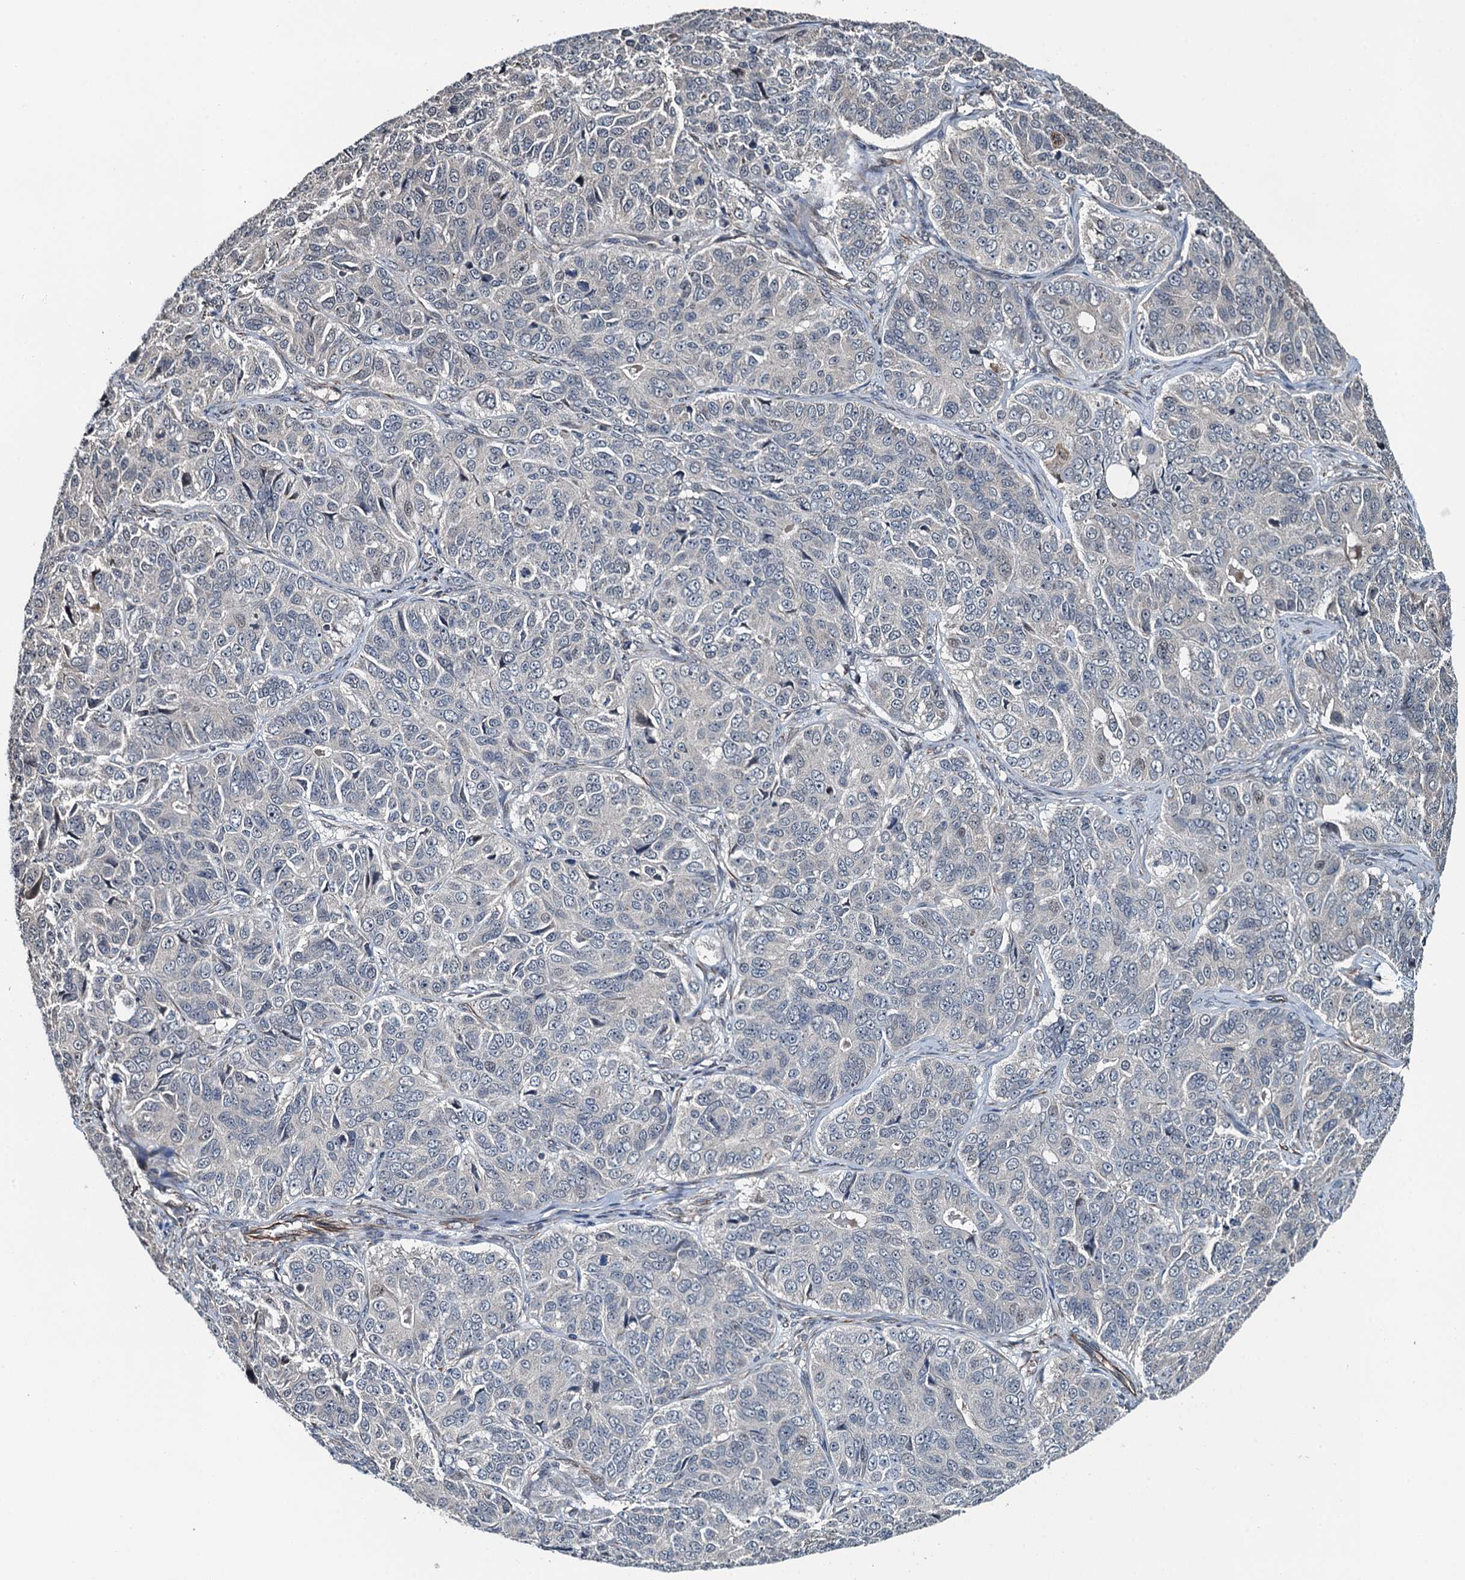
{"staining": {"intensity": "negative", "quantity": "none", "location": "none"}, "tissue": "ovarian cancer", "cell_type": "Tumor cells", "image_type": "cancer", "snomed": [{"axis": "morphology", "description": "Carcinoma, endometroid"}, {"axis": "topography", "description": "Ovary"}], "caption": "Immunohistochemistry image of human ovarian cancer (endometroid carcinoma) stained for a protein (brown), which shows no positivity in tumor cells.", "gene": "WHAMM", "patient": {"sex": "female", "age": 51}}